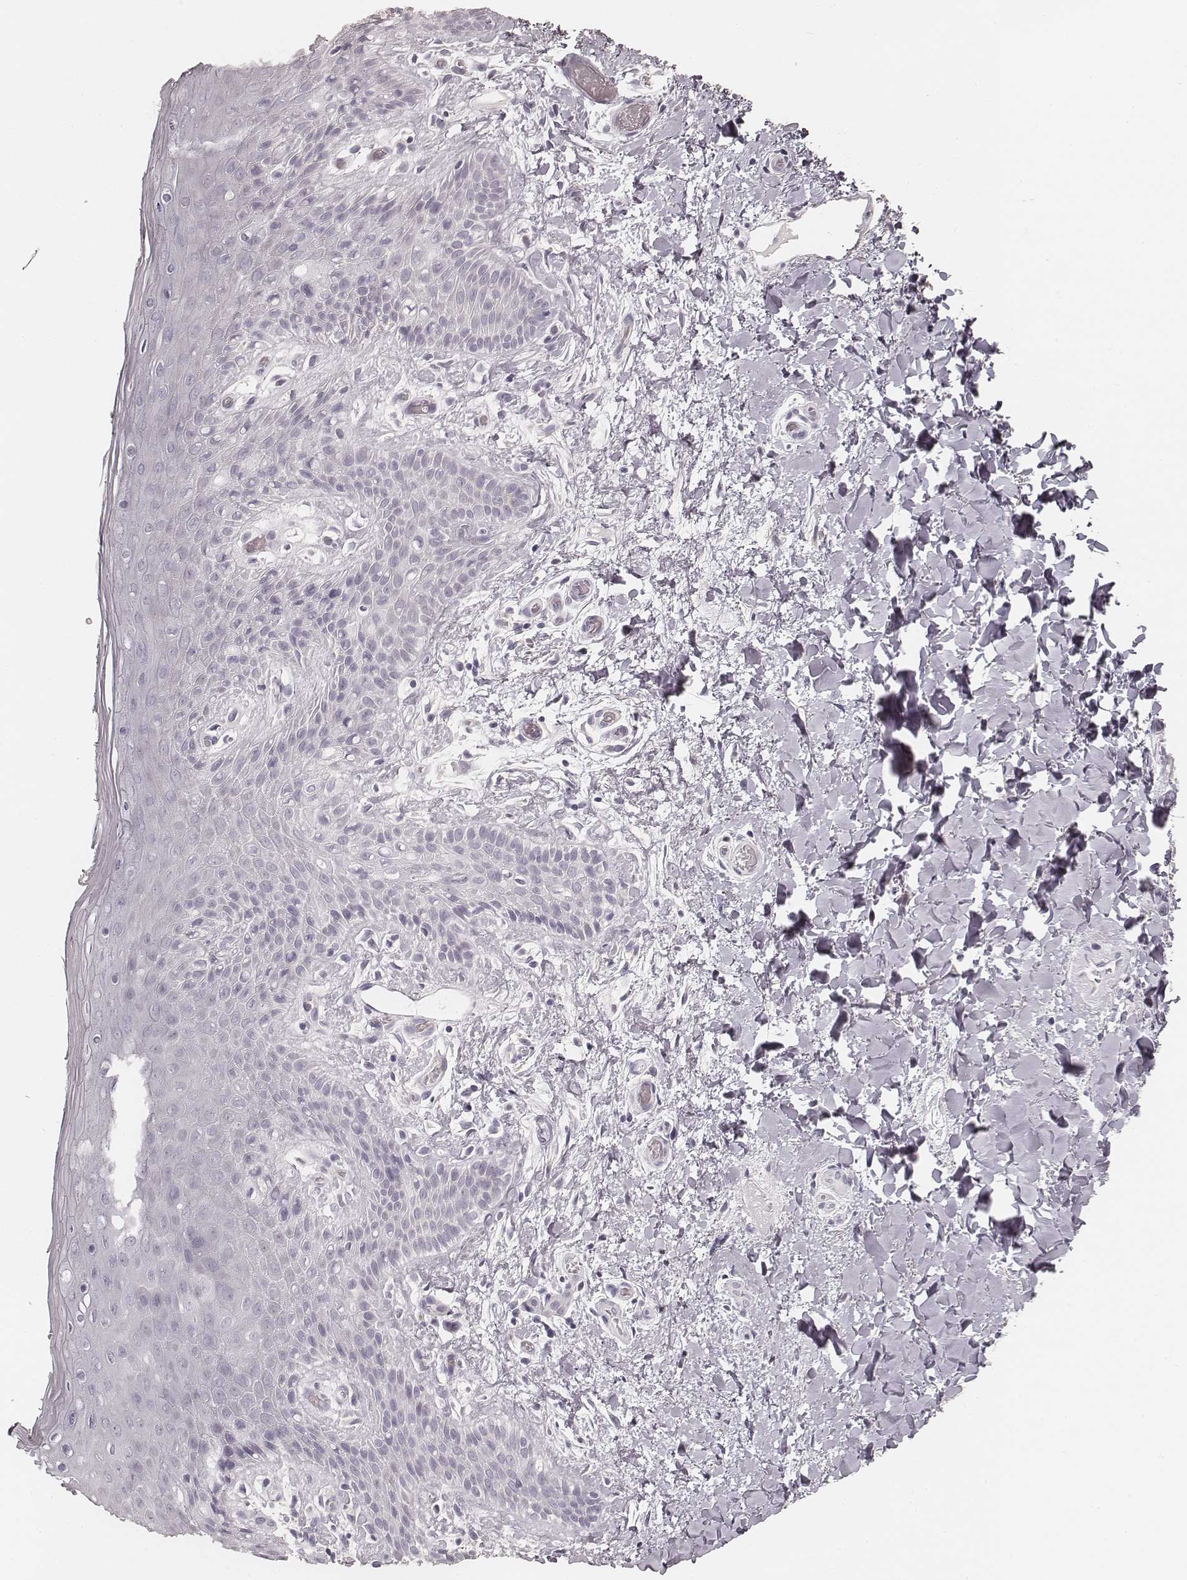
{"staining": {"intensity": "negative", "quantity": "none", "location": "none"}, "tissue": "skin", "cell_type": "Epidermal cells", "image_type": "normal", "snomed": [{"axis": "morphology", "description": "Normal tissue, NOS"}, {"axis": "topography", "description": "Anal"}], "caption": "IHC micrograph of unremarkable human skin stained for a protein (brown), which displays no expression in epidermal cells. (DAB IHC visualized using brightfield microscopy, high magnification).", "gene": "HNF4G", "patient": {"sex": "male", "age": 36}}